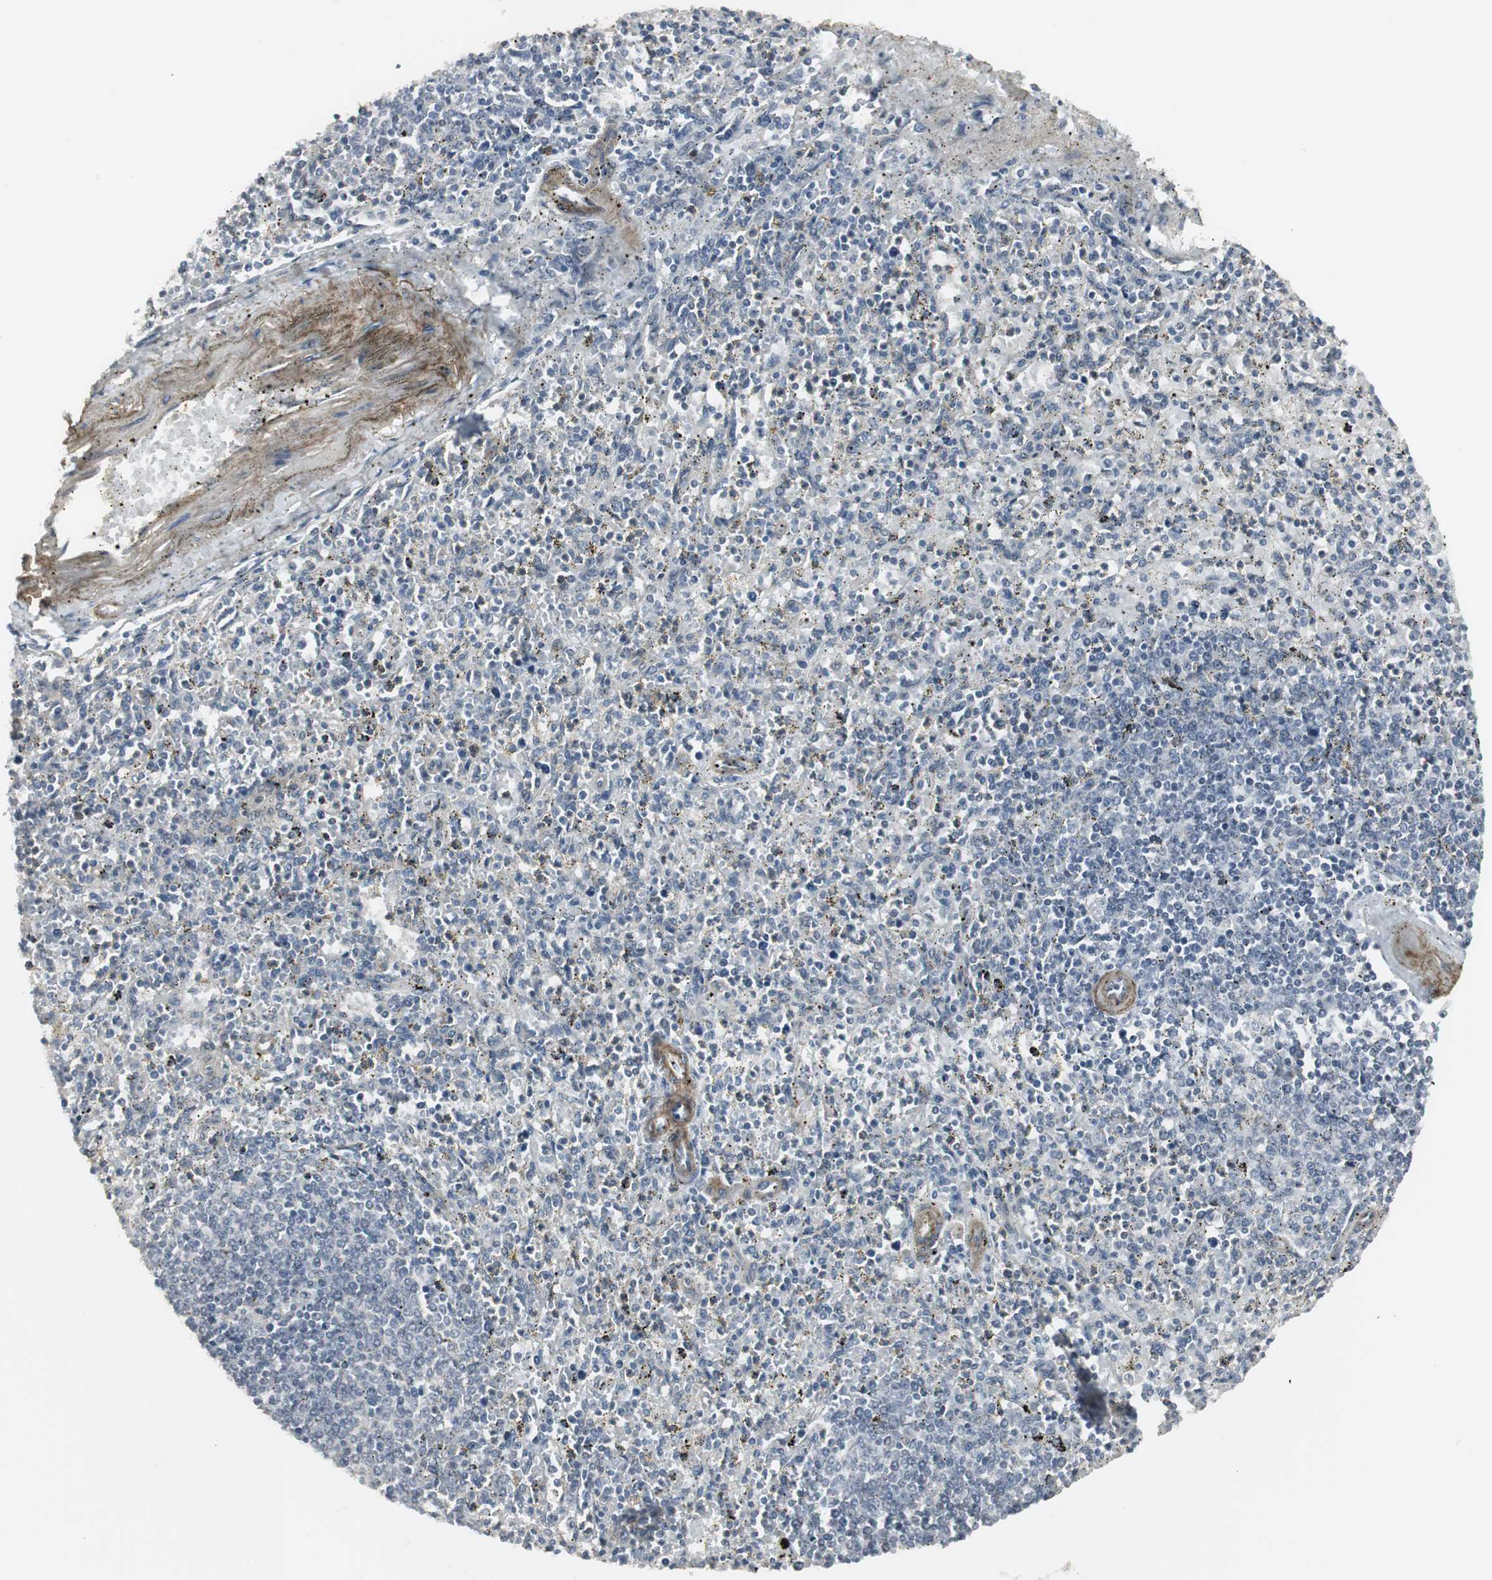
{"staining": {"intensity": "weak", "quantity": "<25%", "location": "cytoplasmic/membranous"}, "tissue": "spleen", "cell_type": "Cells in red pulp", "image_type": "normal", "snomed": [{"axis": "morphology", "description": "Normal tissue, NOS"}, {"axis": "topography", "description": "Spleen"}], "caption": "DAB (3,3'-diaminobenzidine) immunohistochemical staining of normal spleen exhibits no significant positivity in cells in red pulp. (DAB IHC visualized using brightfield microscopy, high magnification).", "gene": "SCYL3", "patient": {"sex": "male", "age": 72}}